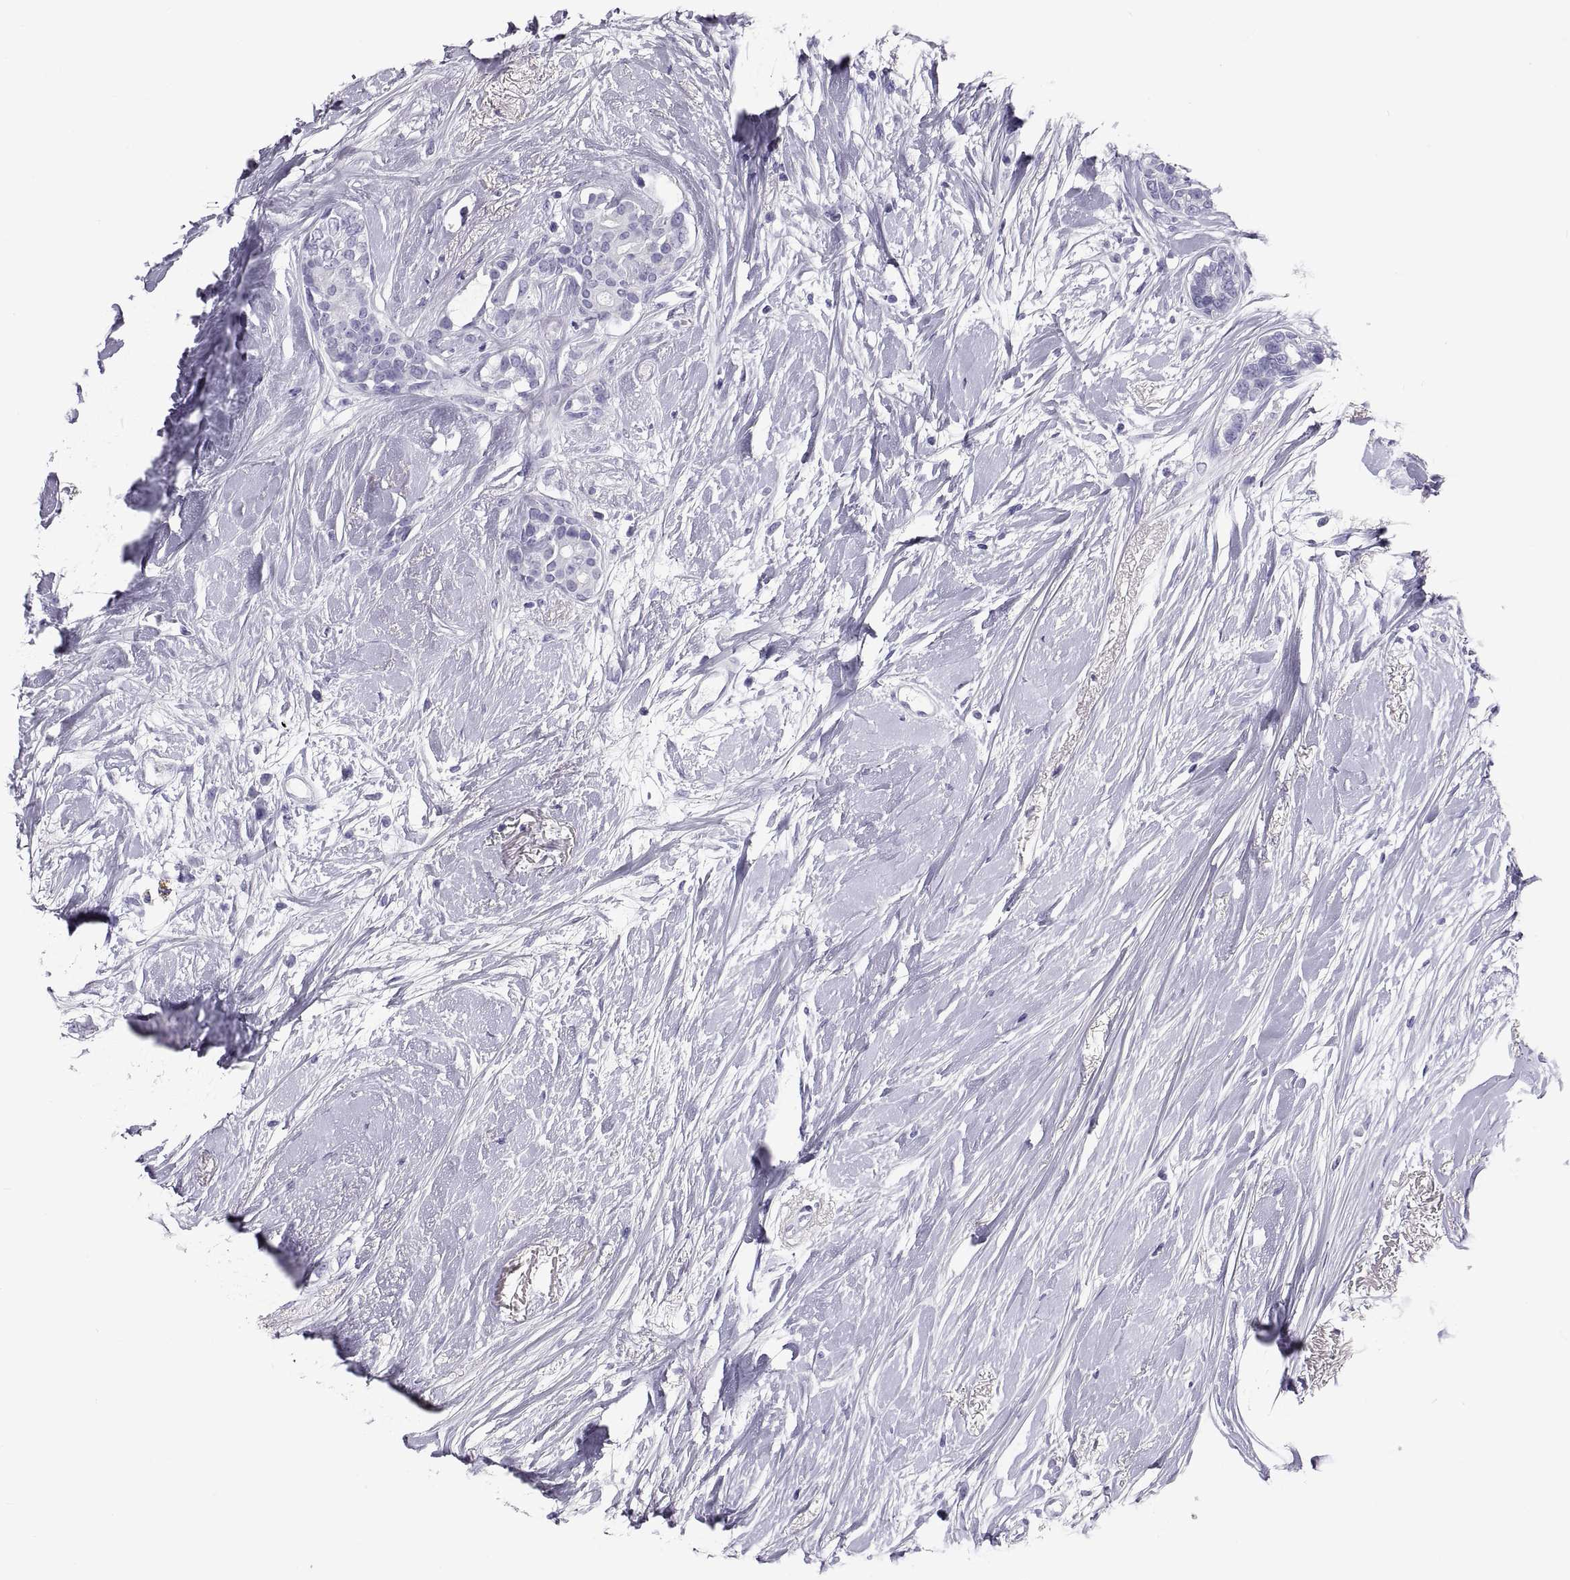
{"staining": {"intensity": "negative", "quantity": "none", "location": "none"}, "tissue": "breast cancer", "cell_type": "Tumor cells", "image_type": "cancer", "snomed": [{"axis": "morphology", "description": "Duct carcinoma"}, {"axis": "topography", "description": "Breast"}], "caption": "There is no significant staining in tumor cells of intraductal carcinoma (breast). (DAB immunohistochemistry (IHC), high magnification).", "gene": "DEFB129", "patient": {"sex": "female", "age": 40}}